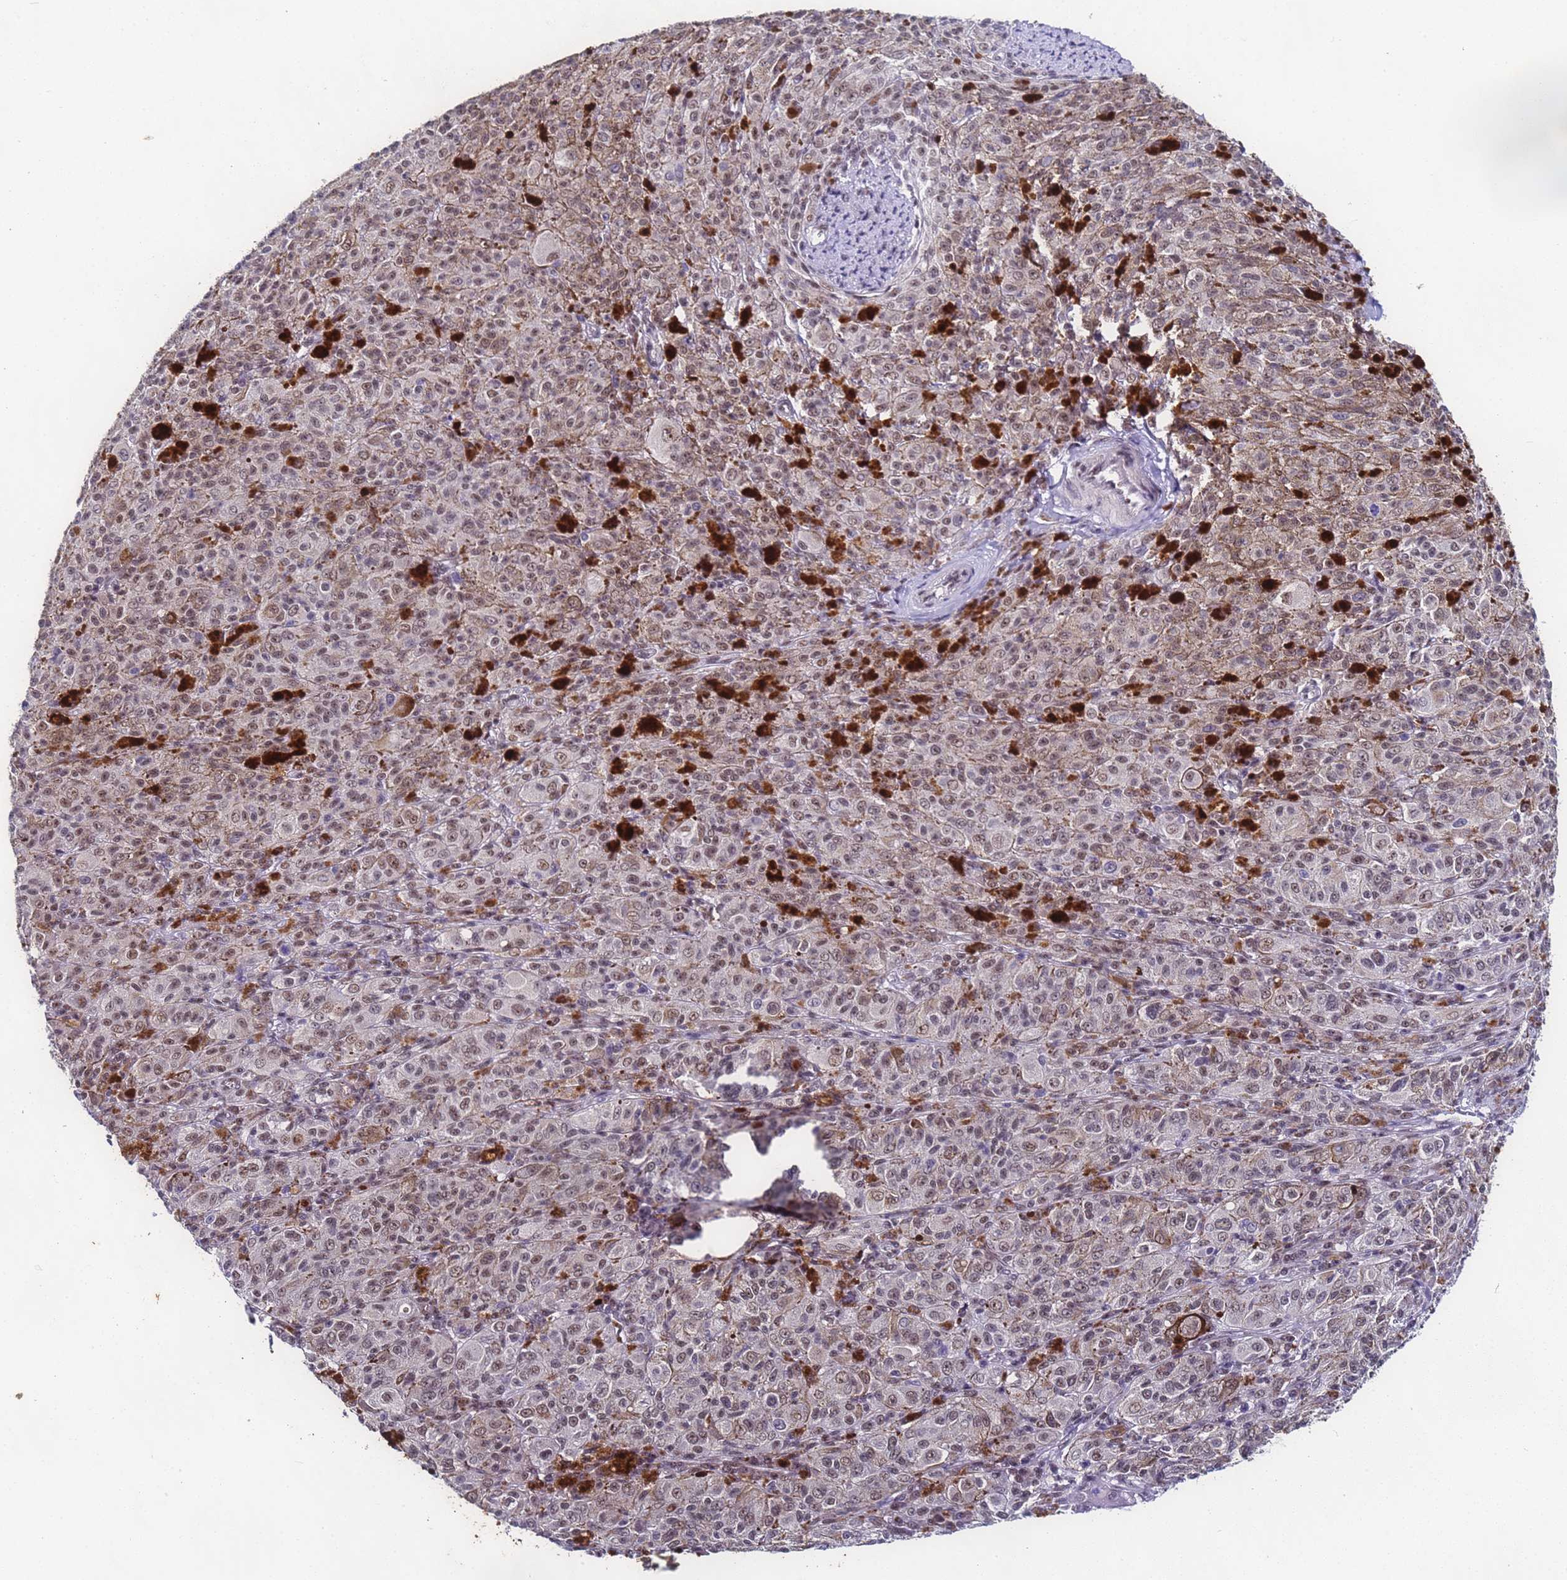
{"staining": {"intensity": "moderate", "quantity": "25%-75%", "location": "nuclear"}, "tissue": "melanoma", "cell_type": "Tumor cells", "image_type": "cancer", "snomed": [{"axis": "morphology", "description": "Malignant melanoma, NOS"}, {"axis": "topography", "description": "Skin"}], "caption": "Protein expression analysis of human malignant melanoma reveals moderate nuclear positivity in approximately 25%-75% of tumor cells.", "gene": "FNBP4", "patient": {"sex": "female", "age": 52}}